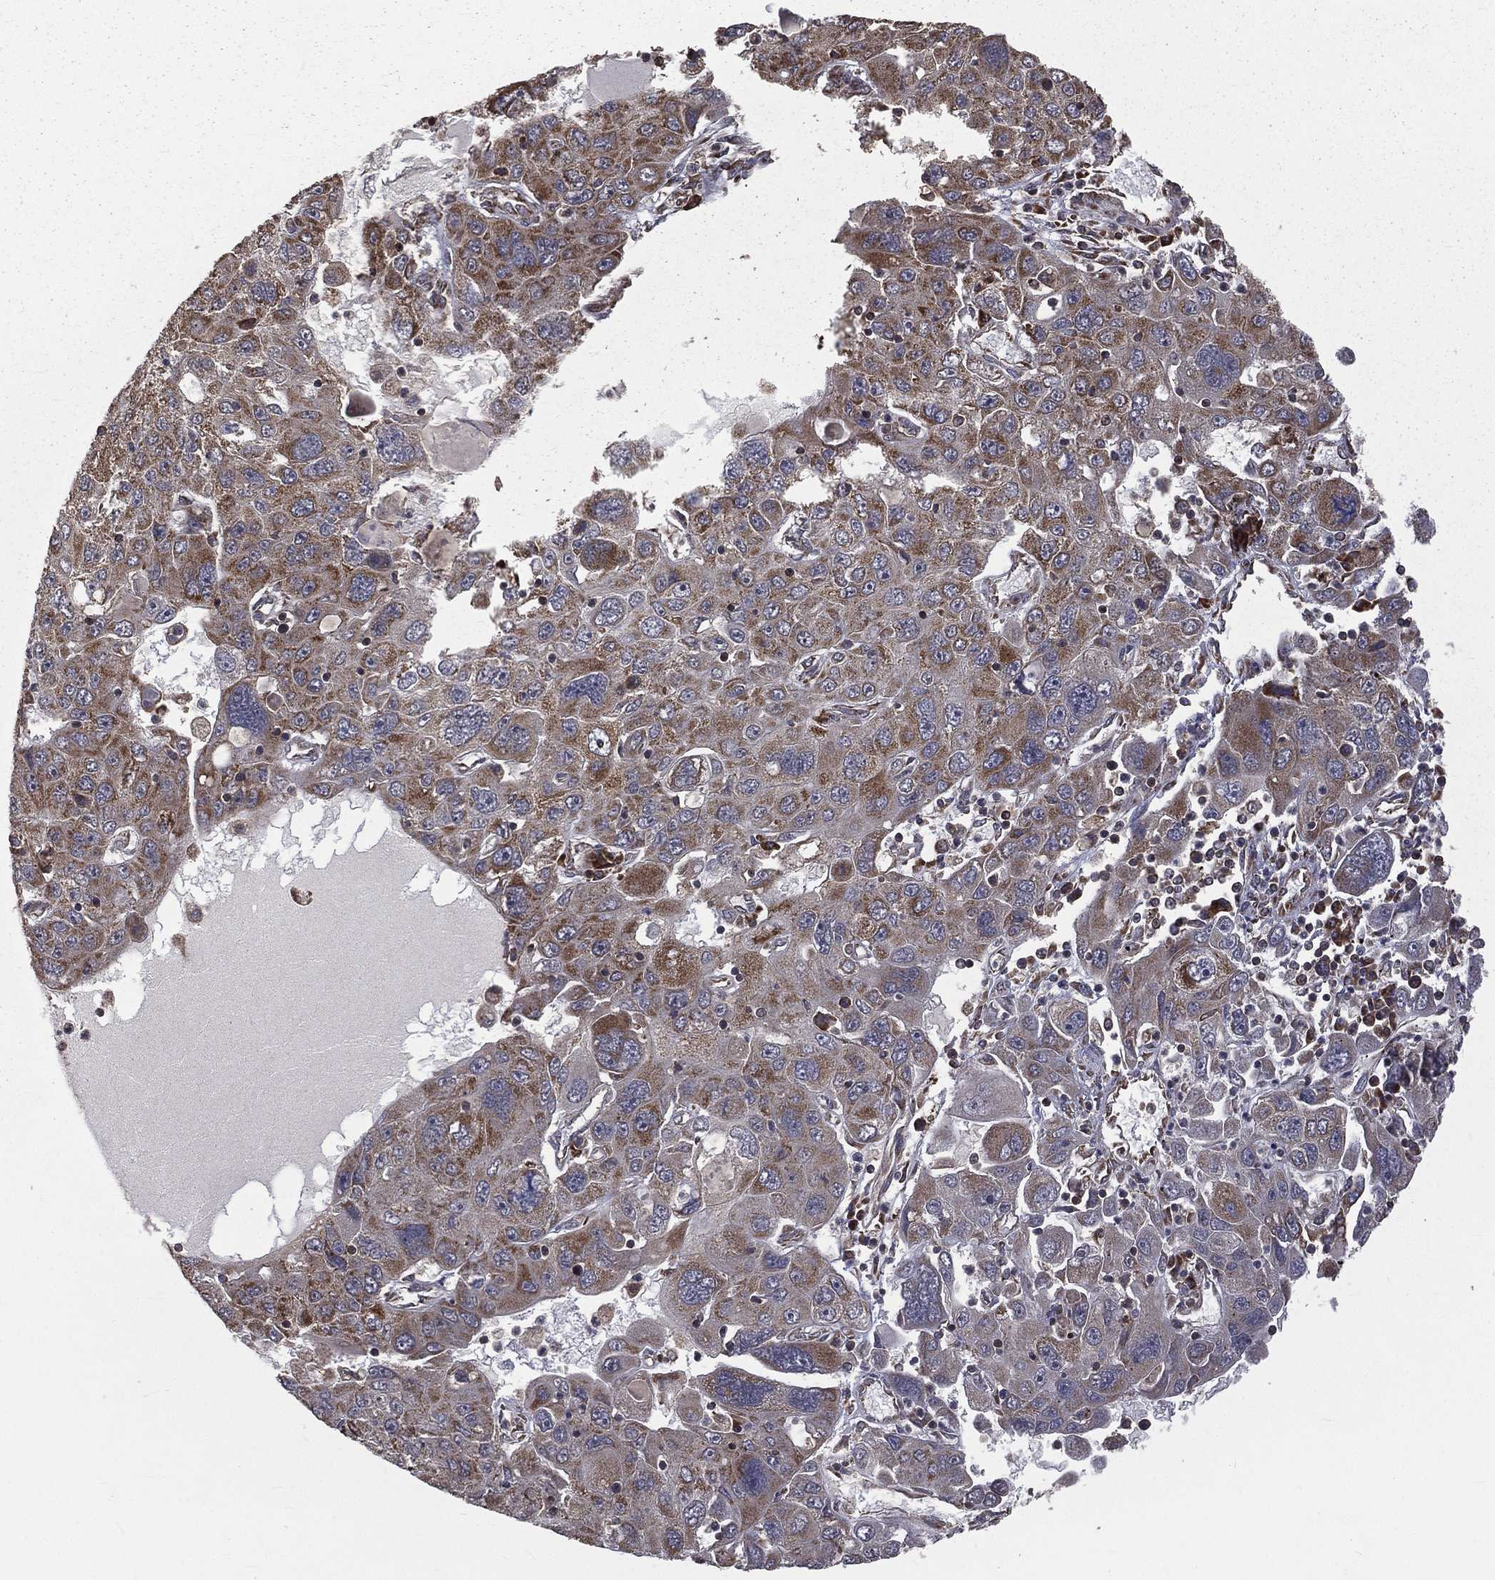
{"staining": {"intensity": "moderate", "quantity": "<25%", "location": "cytoplasmic/membranous"}, "tissue": "stomach cancer", "cell_type": "Tumor cells", "image_type": "cancer", "snomed": [{"axis": "morphology", "description": "Adenocarcinoma, NOS"}, {"axis": "topography", "description": "Stomach"}], "caption": "Immunohistochemistry of human stomach cancer (adenocarcinoma) displays low levels of moderate cytoplasmic/membranous expression in approximately <25% of tumor cells.", "gene": "OLFML1", "patient": {"sex": "male", "age": 56}}